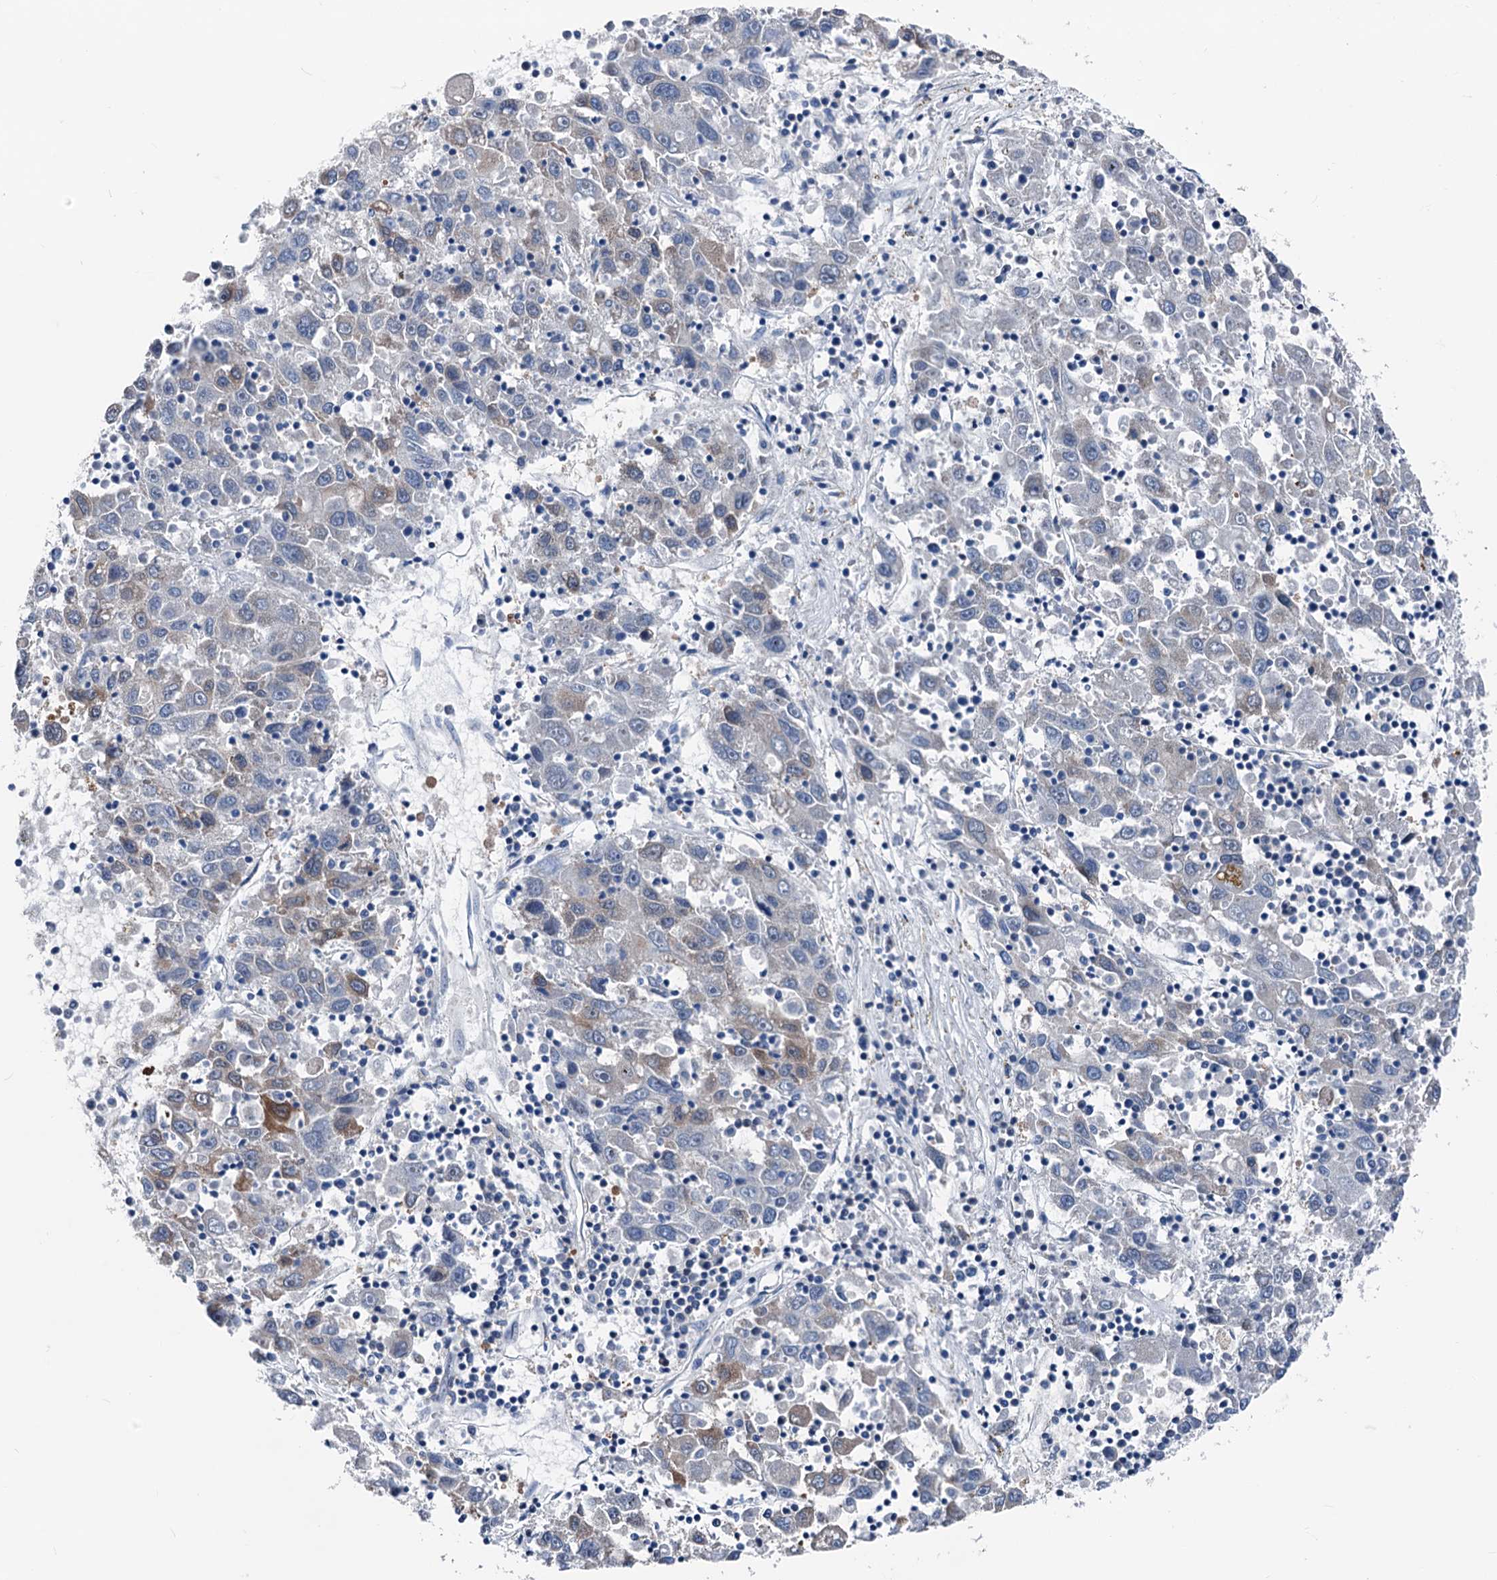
{"staining": {"intensity": "moderate", "quantity": "<25%", "location": "cytoplasmic/membranous"}, "tissue": "liver cancer", "cell_type": "Tumor cells", "image_type": "cancer", "snomed": [{"axis": "morphology", "description": "Carcinoma, Hepatocellular, NOS"}, {"axis": "topography", "description": "Liver"}], "caption": "Liver hepatocellular carcinoma stained with a protein marker displays moderate staining in tumor cells.", "gene": "GLO1", "patient": {"sex": "male", "age": 49}}